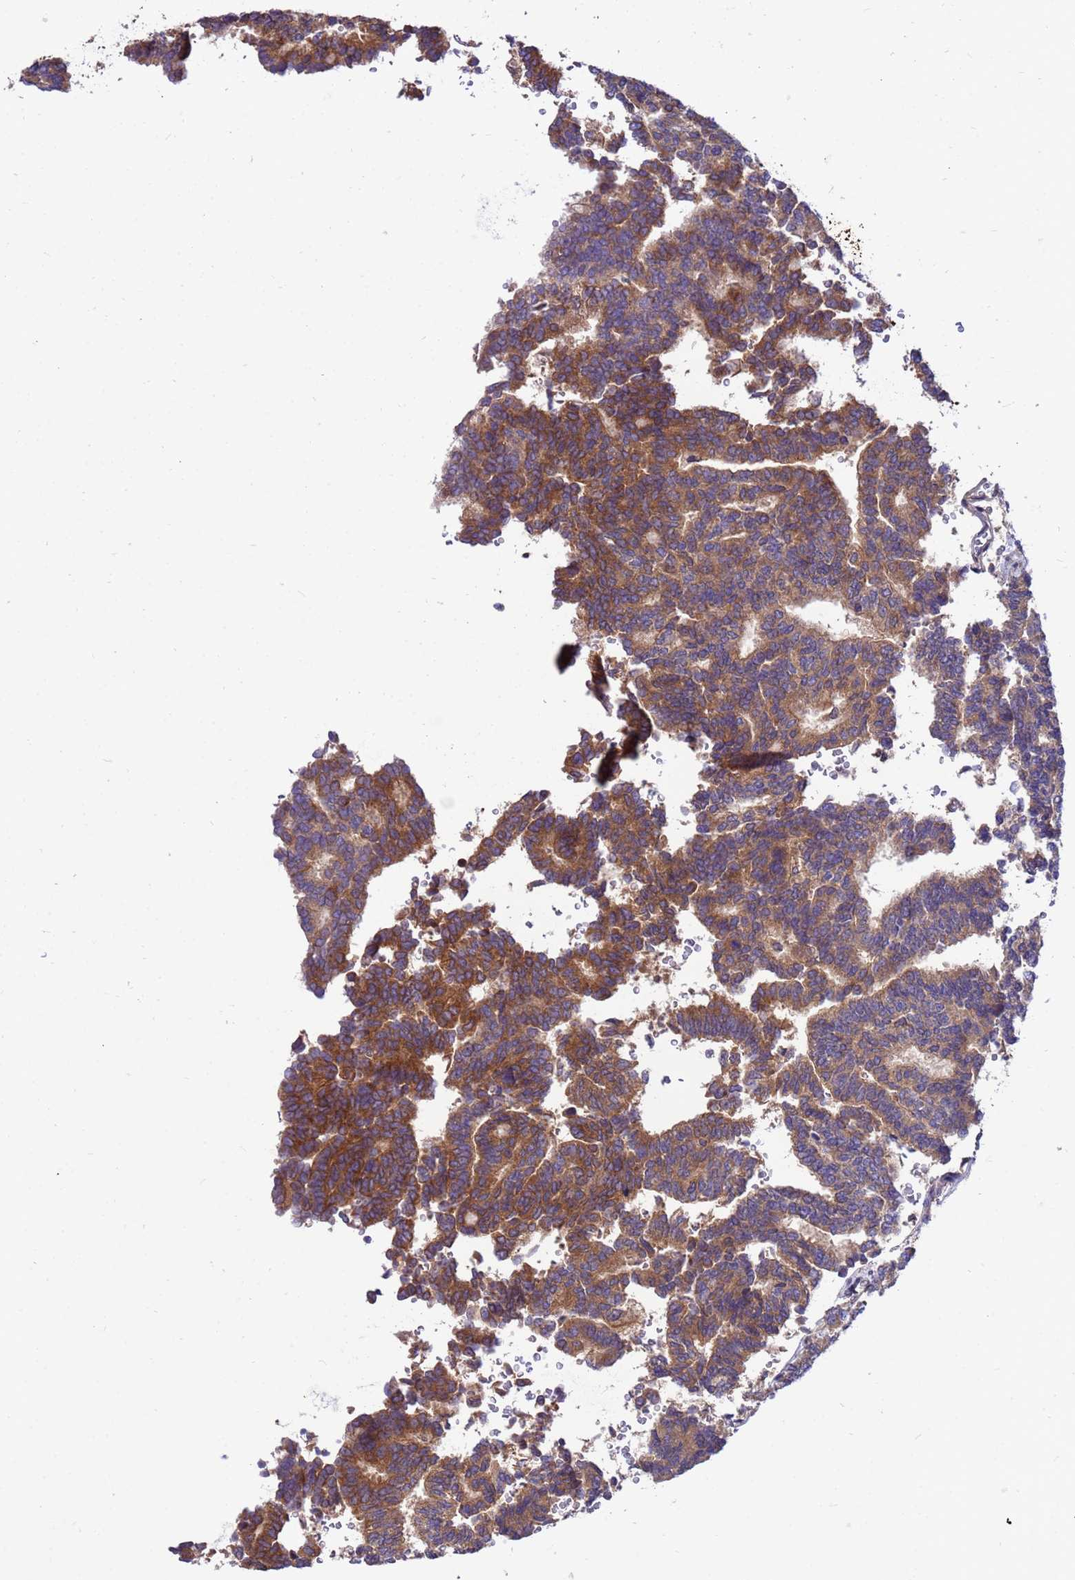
{"staining": {"intensity": "moderate", "quantity": "25%-75%", "location": "cytoplasmic/membranous"}, "tissue": "thyroid cancer", "cell_type": "Tumor cells", "image_type": "cancer", "snomed": [{"axis": "morphology", "description": "Papillary adenocarcinoma, NOS"}, {"axis": "topography", "description": "Thyroid gland"}], "caption": "Immunohistochemical staining of thyroid cancer shows medium levels of moderate cytoplasmic/membranous staining in approximately 25%-75% of tumor cells. (brown staining indicates protein expression, while blue staining denotes nuclei).", "gene": "GET3", "patient": {"sex": "female", "age": 35}}